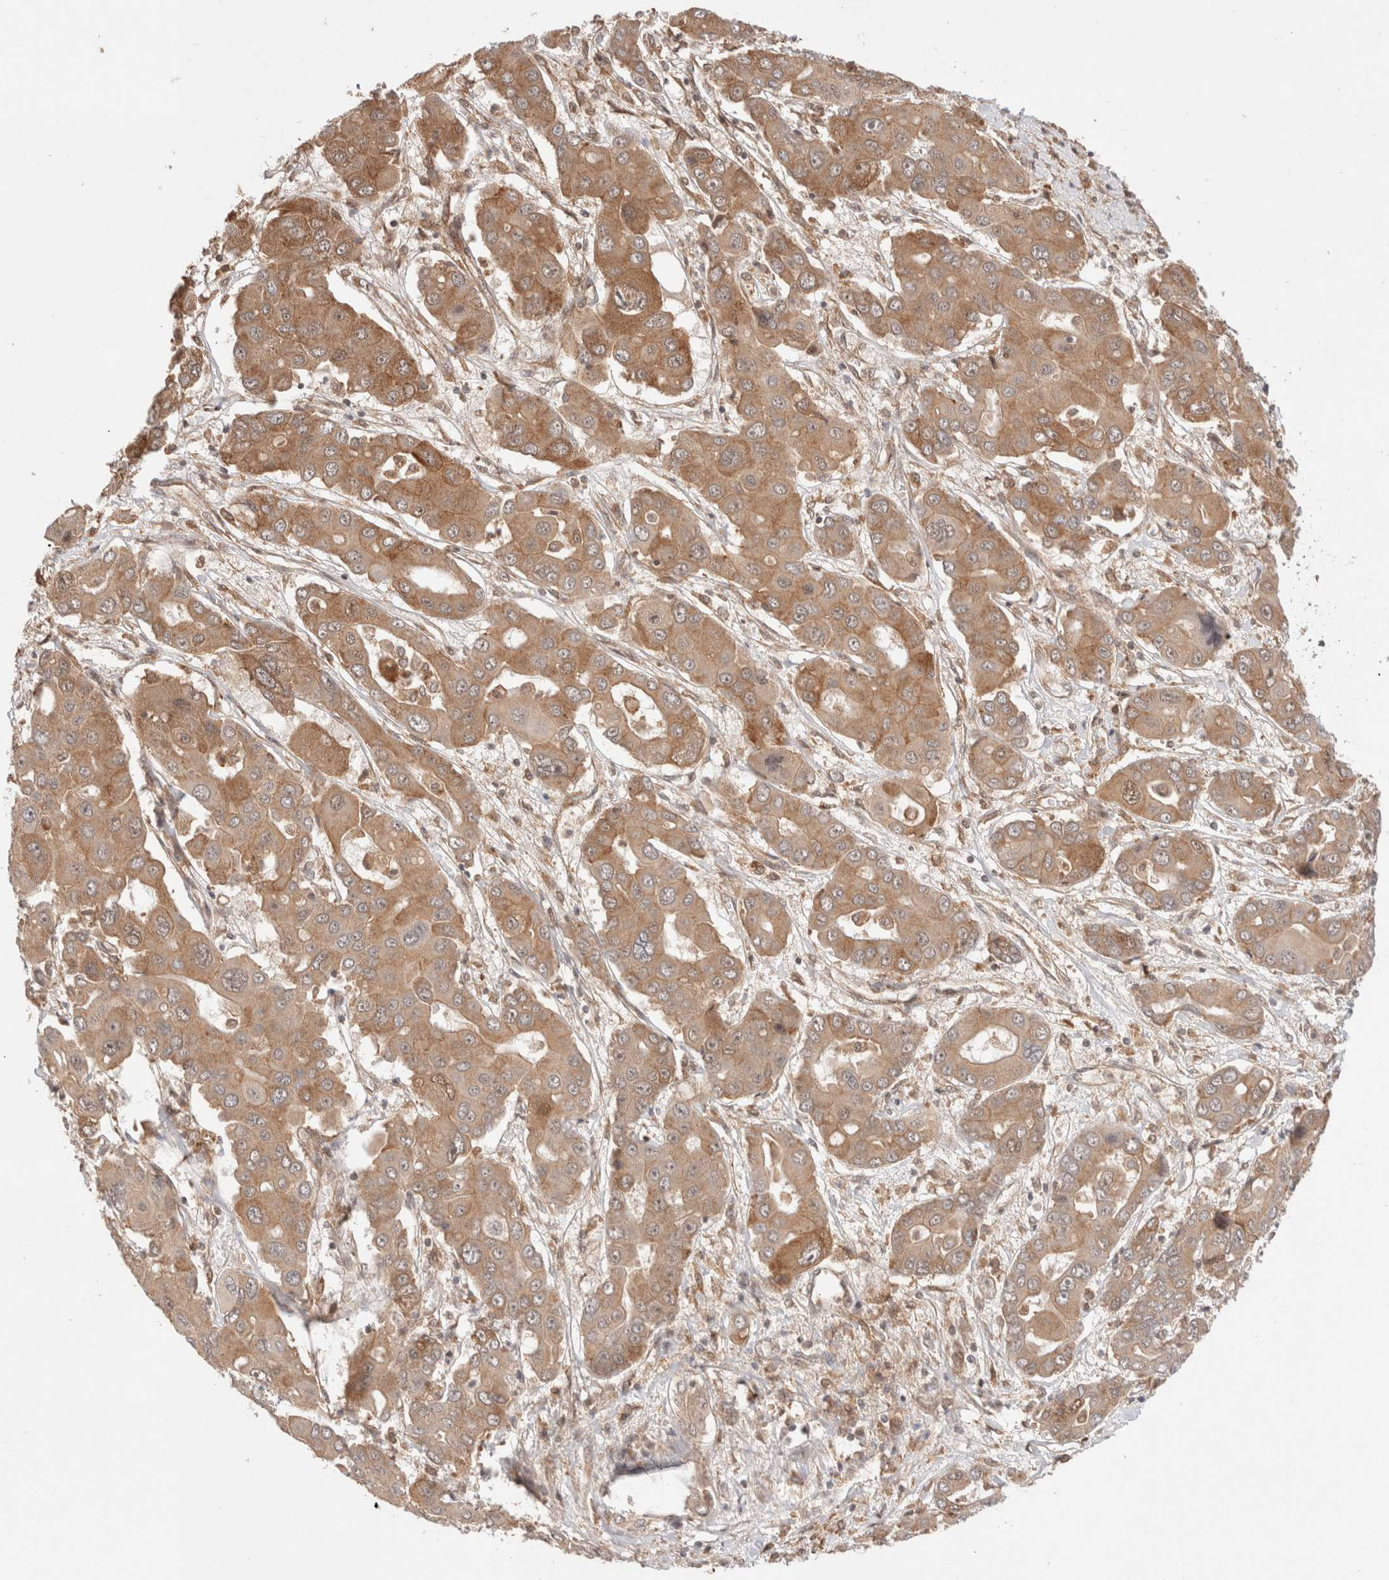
{"staining": {"intensity": "moderate", "quantity": ">75%", "location": "cytoplasmic/membranous"}, "tissue": "liver cancer", "cell_type": "Tumor cells", "image_type": "cancer", "snomed": [{"axis": "morphology", "description": "Cholangiocarcinoma"}, {"axis": "topography", "description": "Liver"}], "caption": "Immunohistochemical staining of liver cancer displays moderate cytoplasmic/membranous protein positivity in approximately >75% of tumor cells. The protein of interest is shown in brown color, while the nuclei are stained blue.", "gene": "SIKE1", "patient": {"sex": "male", "age": 67}}